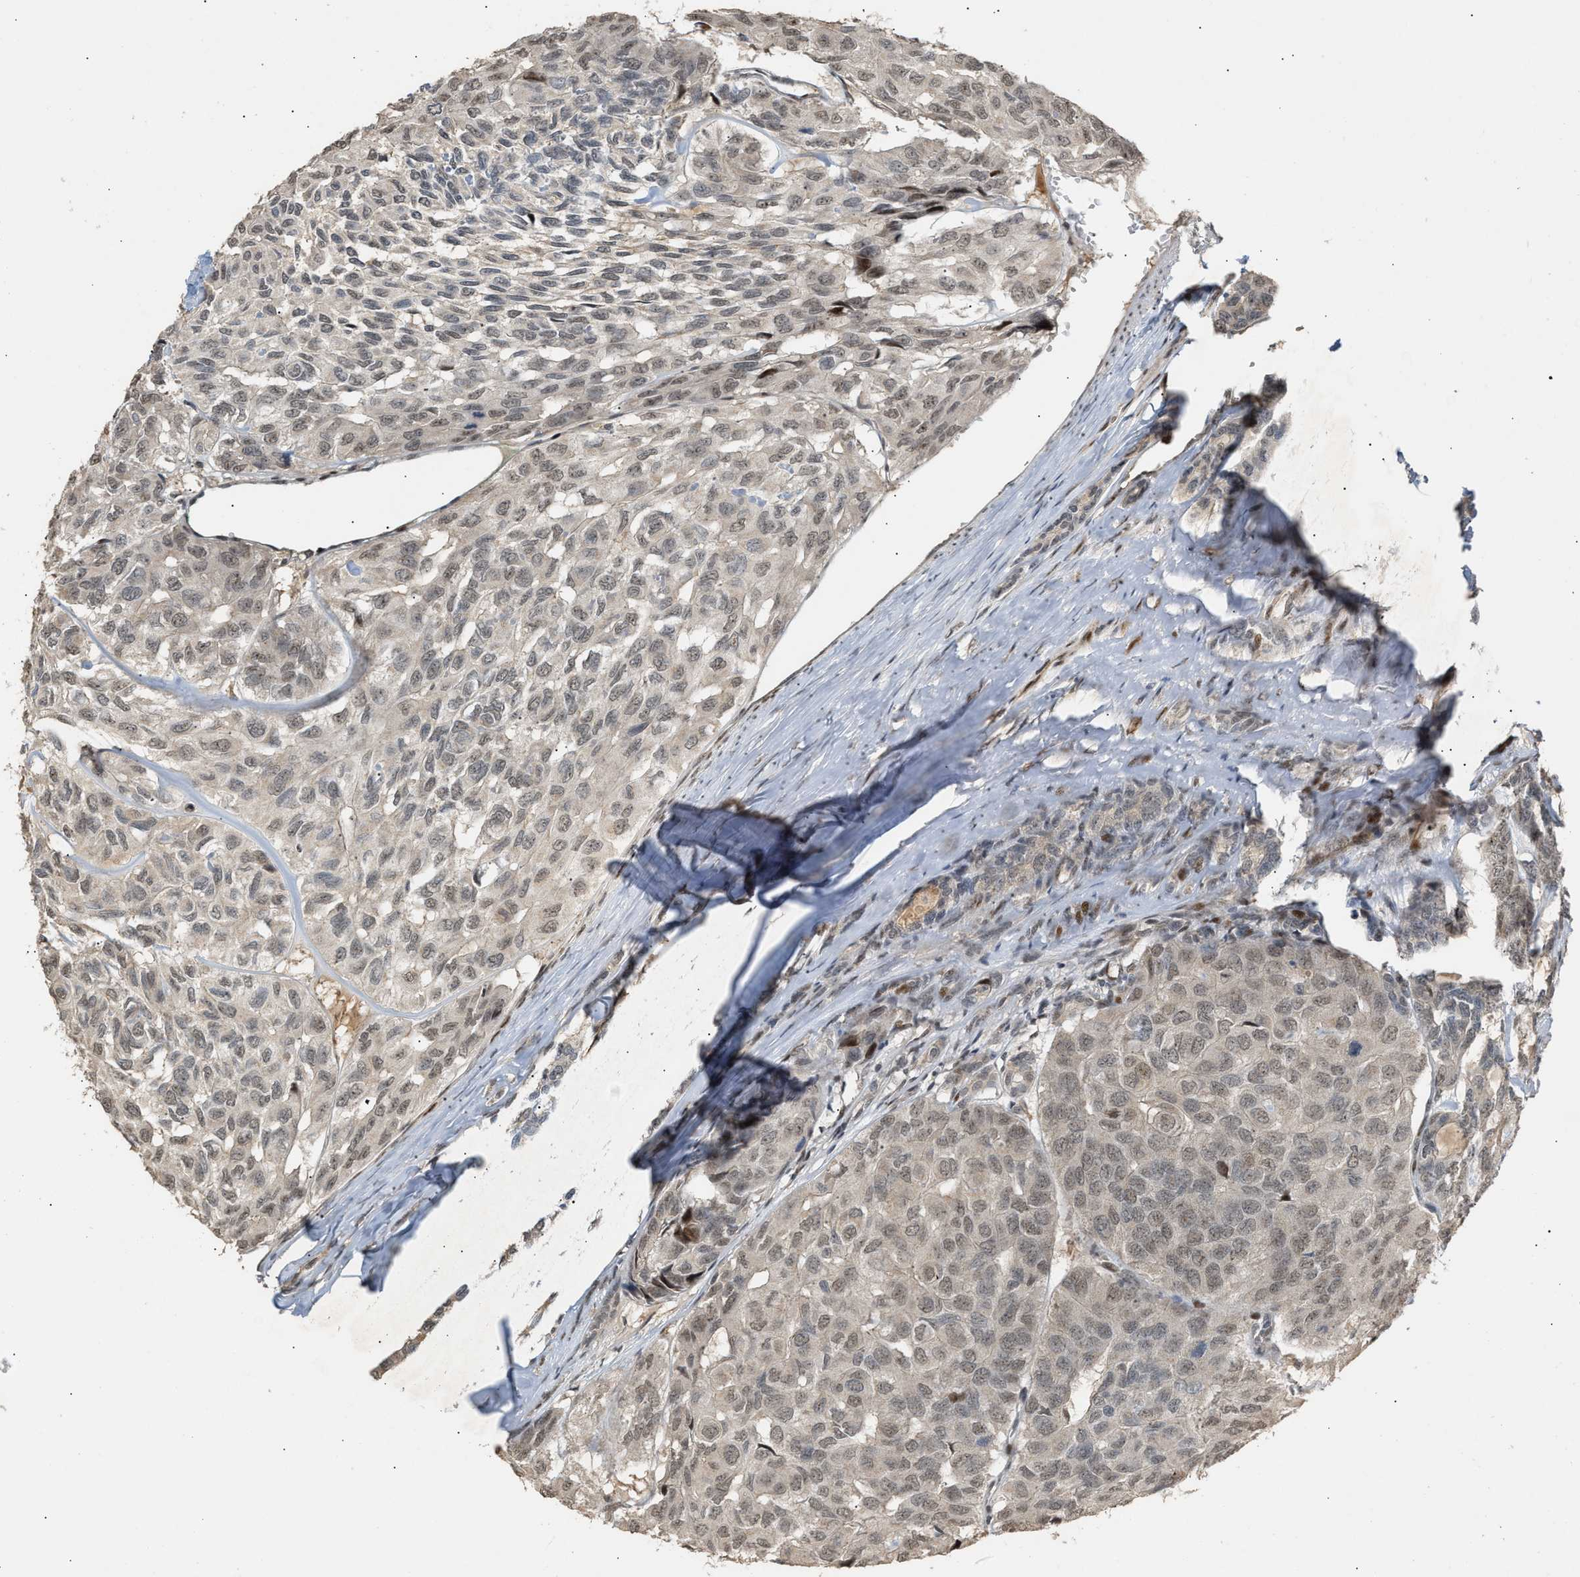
{"staining": {"intensity": "weak", "quantity": "<25%", "location": "nuclear"}, "tissue": "head and neck cancer", "cell_type": "Tumor cells", "image_type": "cancer", "snomed": [{"axis": "morphology", "description": "Adenocarcinoma, NOS"}, {"axis": "topography", "description": "Salivary gland, NOS"}, {"axis": "topography", "description": "Head-Neck"}], "caption": "An immunohistochemistry image of head and neck adenocarcinoma is shown. There is no staining in tumor cells of head and neck adenocarcinoma.", "gene": "ZFAND5", "patient": {"sex": "female", "age": 76}}